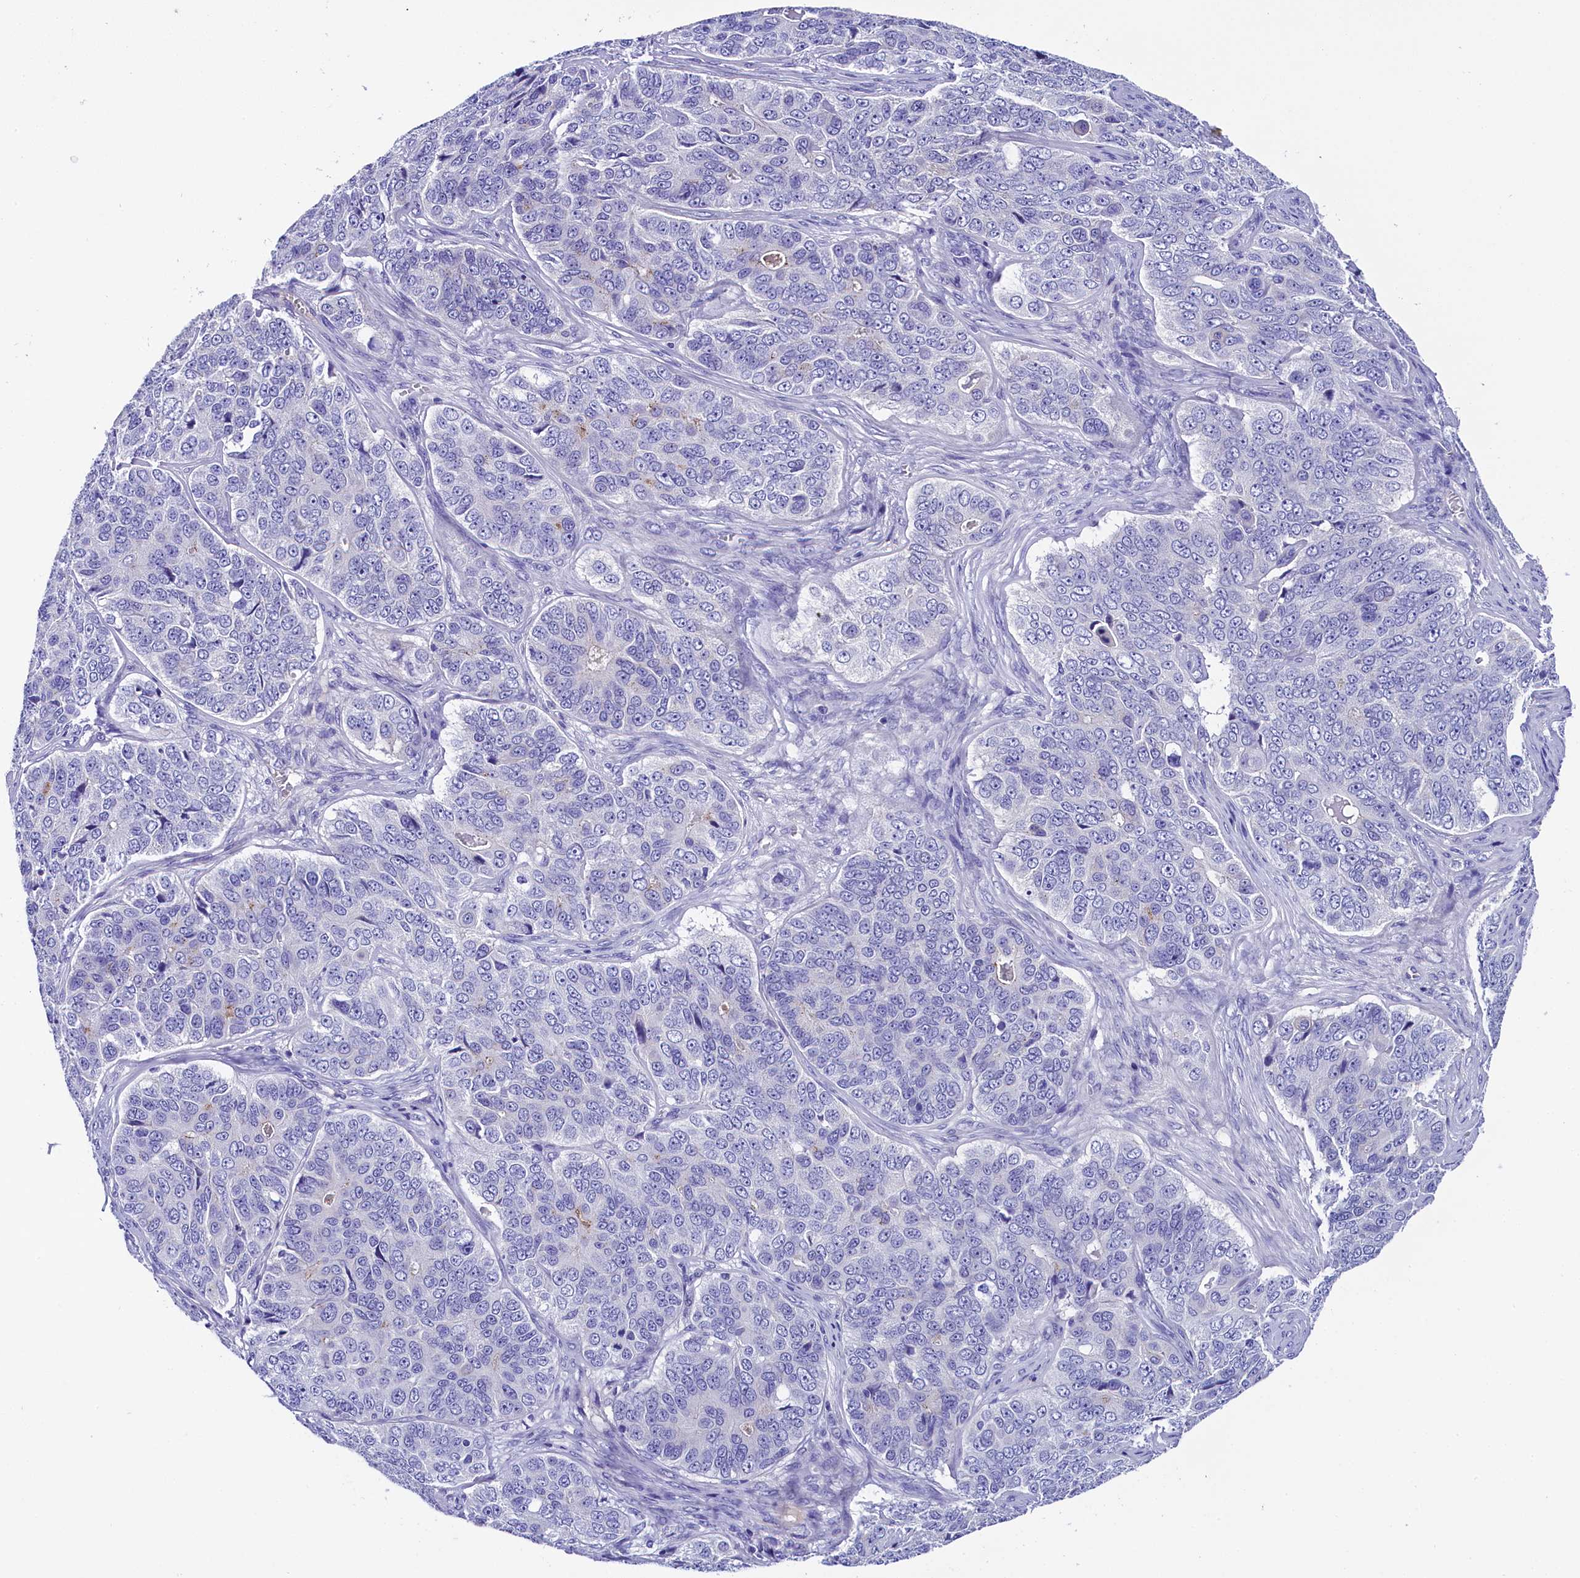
{"staining": {"intensity": "negative", "quantity": "none", "location": "none"}, "tissue": "ovarian cancer", "cell_type": "Tumor cells", "image_type": "cancer", "snomed": [{"axis": "morphology", "description": "Carcinoma, endometroid"}, {"axis": "topography", "description": "Ovary"}], "caption": "An immunohistochemistry (IHC) histopathology image of endometroid carcinoma (ovarian) is shown. There is no staining in tumor cells of endometroid carcinoma (ovarian). The staining is performed using DAB (3,3'-diaminobenzidine) brown chromogen with nuclei counter-stained in using hematoxylin.", "gene": "SOD3", "patient": {"sex": "female", "age": 51}}